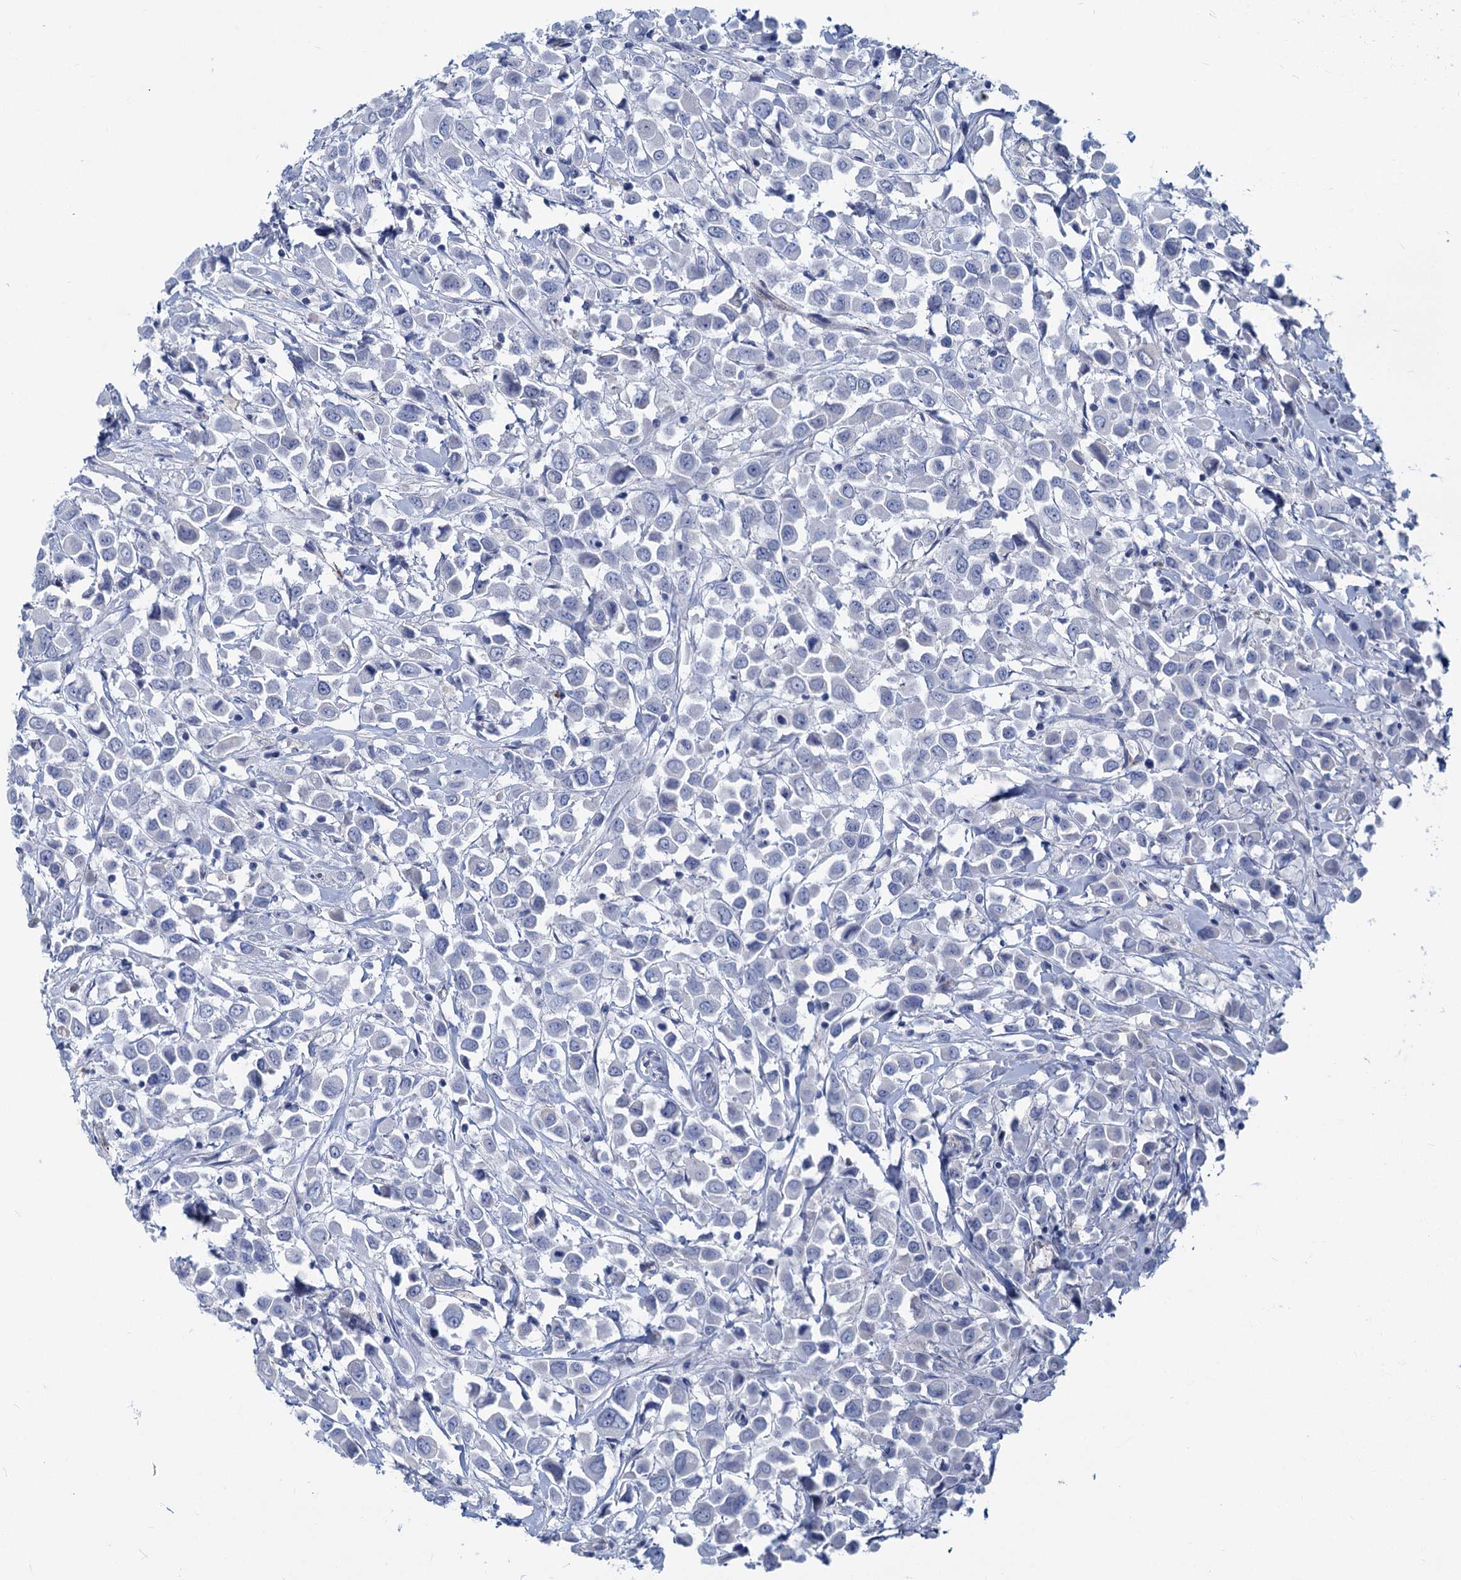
{"staining": {"intensity": "negative", "quantity": "none", "location": "none"}, "tissue": "breast cancer", "cell_type": "Tumor cells", "image_type": "cancer", "snomed": [{"axis": "morphology", "description": "Duct carcinoma"}, {"axis": "topography", "description": "Breast"}], "caption": "A micrograph of breast infiltrating ductal carcinoma stained for a protein displays no brown staining in tumor cells. (Stains: DAB IHC with hematoxylin counter stain, Microscopy: brightfield microscopy at high magnification).", "gene": "INSC", "patient": {"sex": "female", "age": 61}}